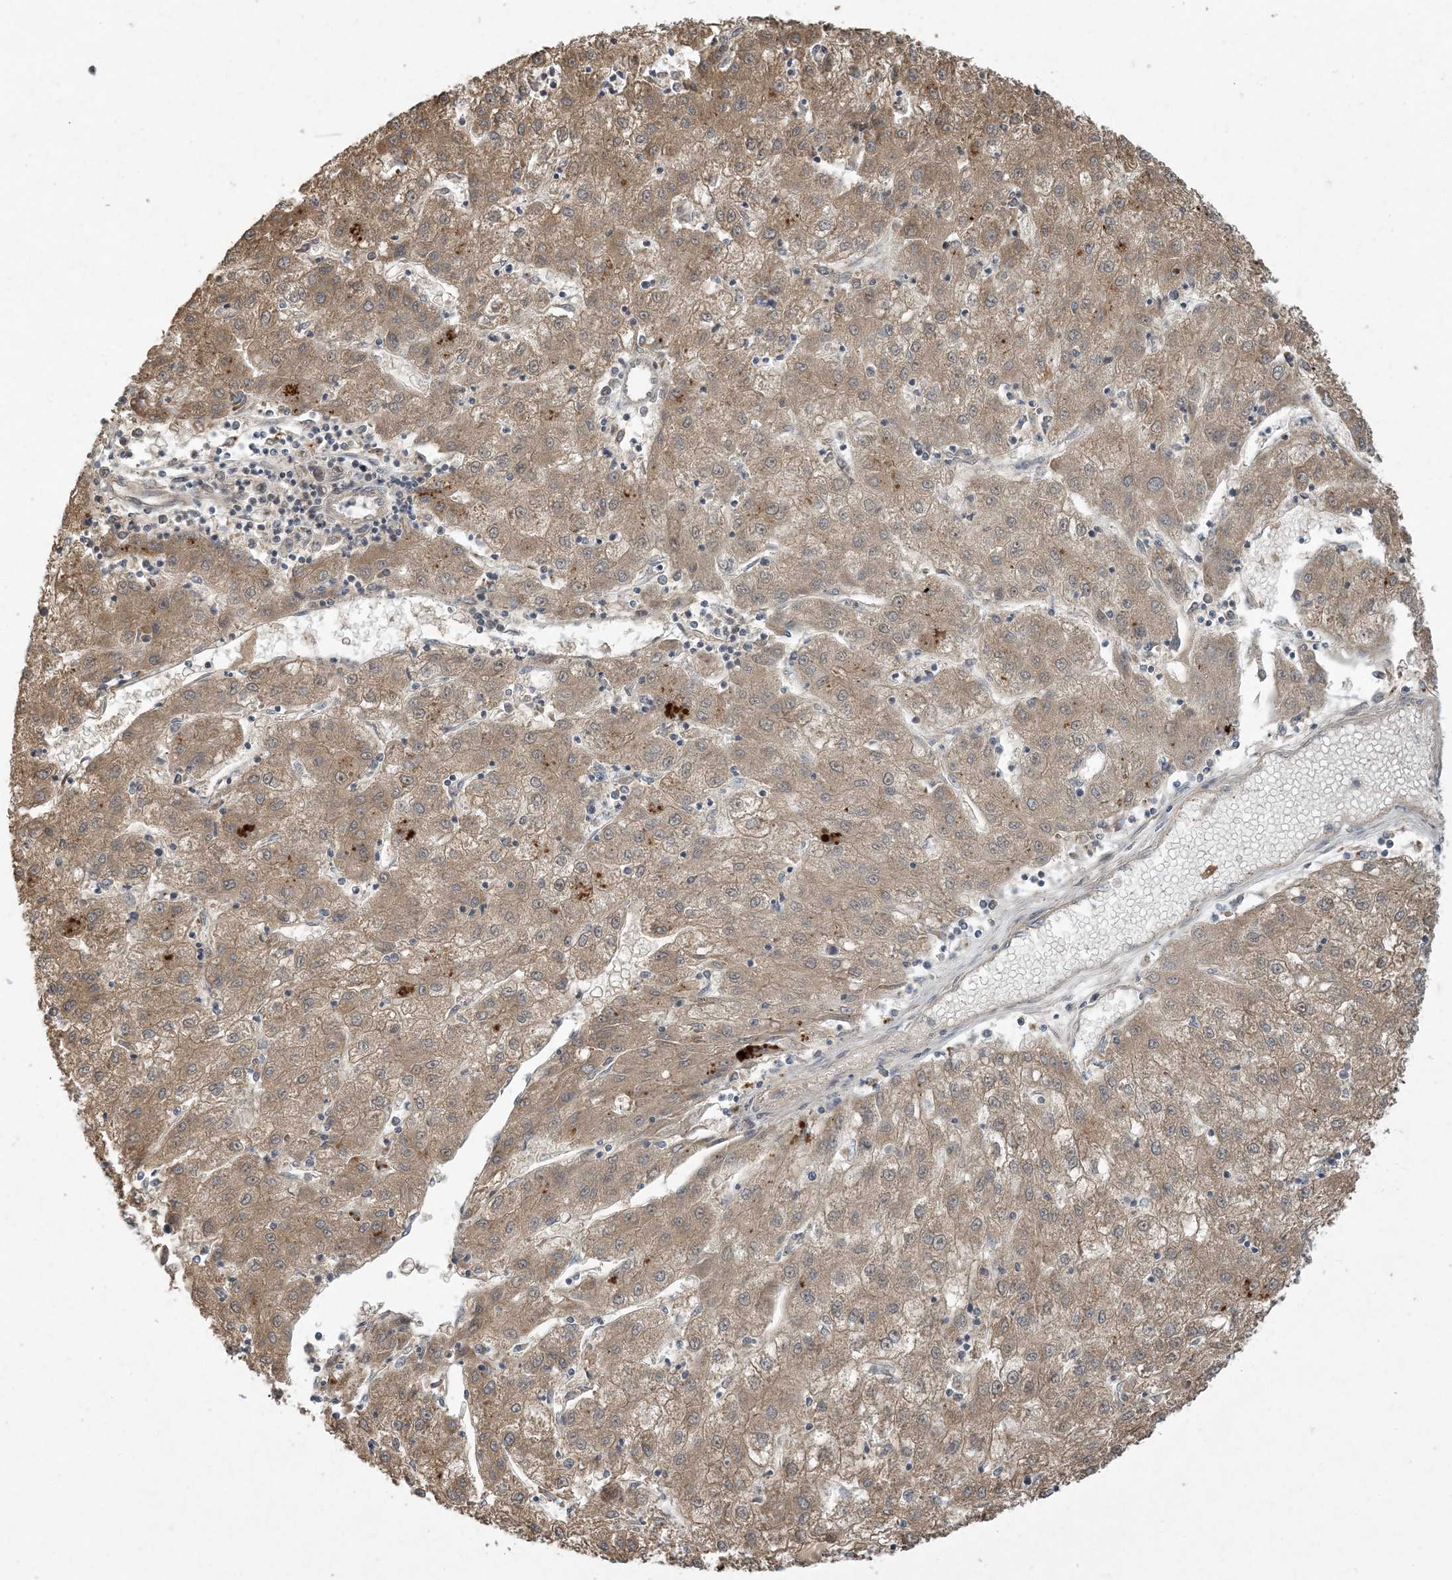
{"staining": {"intensity": "moderate", "quantity": ">75%", "location": "cytoplasmic/membranous"}, "tissue": "liver cancer", "cell_type": "Tumor cells", "image_type": "cancer", "snomed": [{"axis": "morphology", "description": "Carcinoma, Hepatocellular, NOS"}, {"axis": "topography", "description": "Liver"}], "caption": "Tumor cells reveal moderate cytoplasmic/membranous staining in approximately >75% of cells in liver cancer (hepatocellular carcinoma).", "gene": "LTN1", "patient": {"sex": "male", "age": 72}}